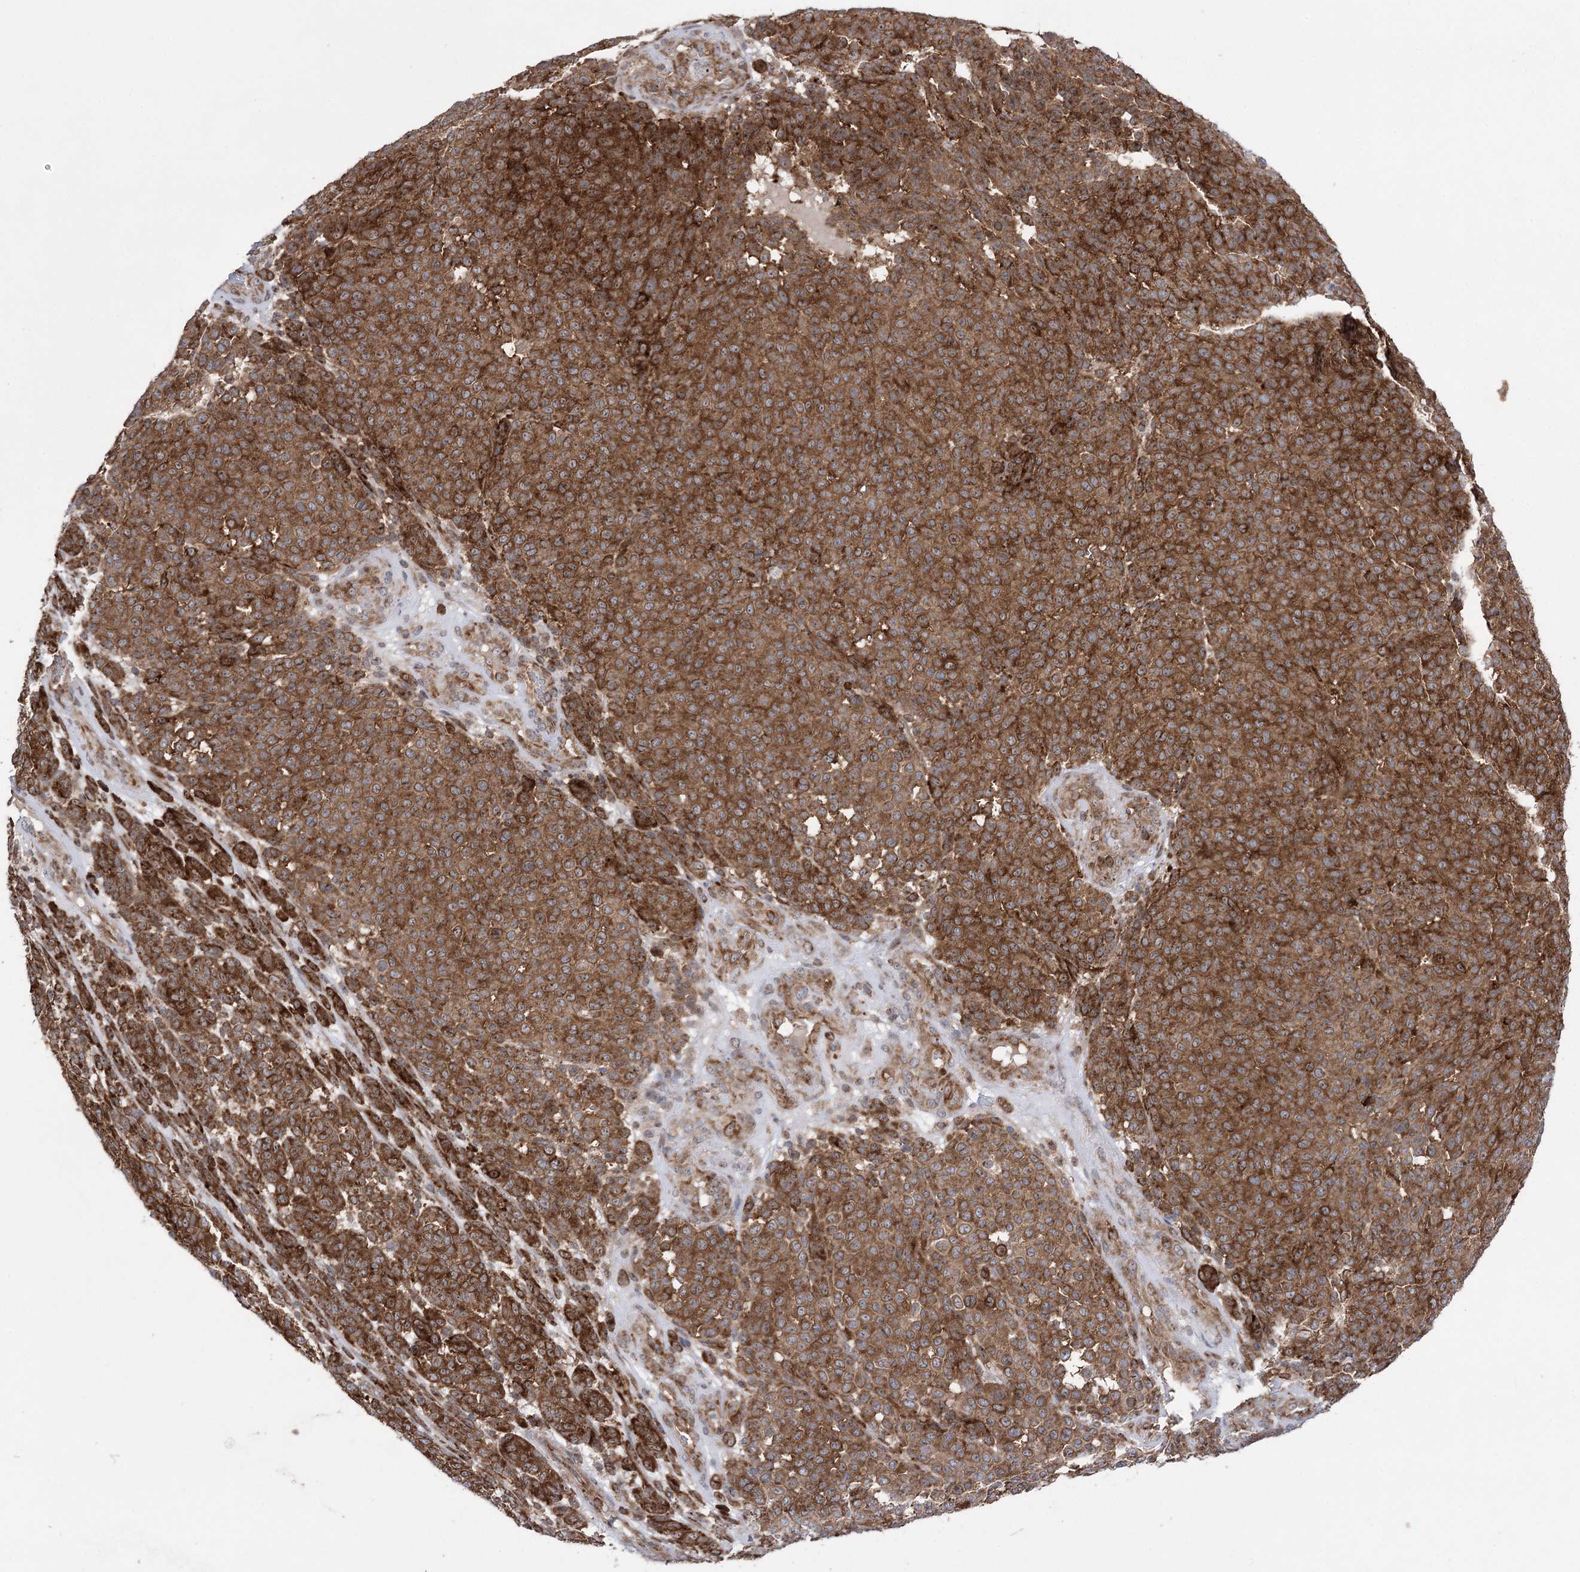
{"staining": {"intensity": "strong", "quantity": ">75%", "location": "cytoplasmic/membranous"}, "tissue": "melanoma", "cell_type": "Tumor cells", "image_type": "cancer", "snomed": [{"axis": "morphology", "description": "Malignant melanoma, NOS"}, {"axis": "topography", "description": "Skin"}], "caption": "Approximately >75% of tumor cells in melanoma reveal strong cytoplasmic/membranous protein positivity as visualized by brown immunohistochemical staining.", "gene": "ZNF622", "patient": {"sex": "male", "age": 49}}